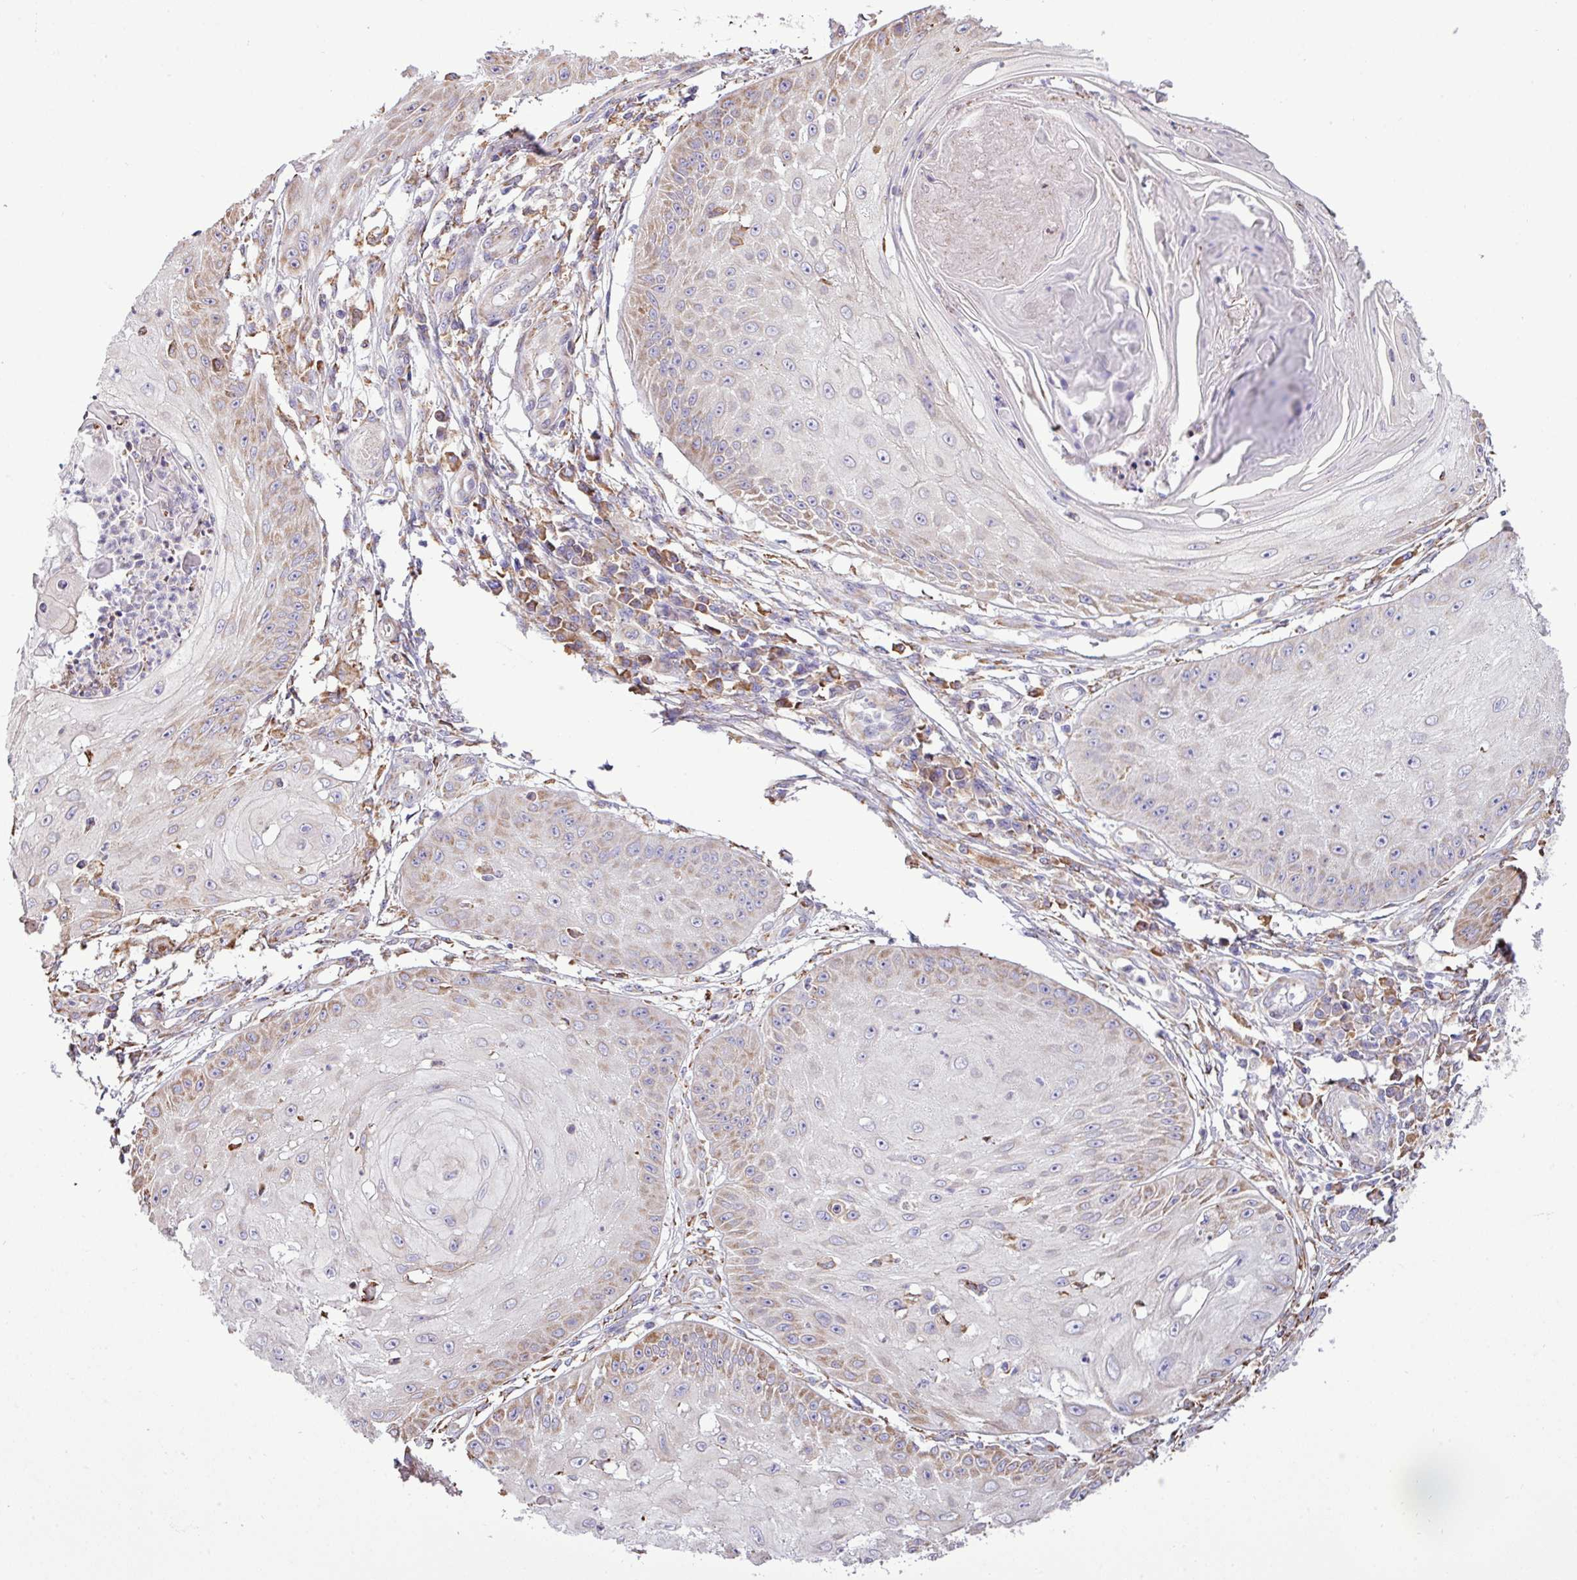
{"staining": {"intensity": "weak", "quantity": "25%-75%", "location": "cytoplasmic/membranous"}, "tissue": "skin cancer", "cell_type": "Tumor cells", "image_type": "cancer", "snomed": [{"axis": "morphology", "description": "Squamous cell carcinoma, NOS"}, {"axis": "topography", "description": "Skin"}], "caption": "High-power microscopy captured an IHC histopathology image of skin cancer (squamous cell carcinoma), revealing weak cytoplasmic/membranous staining in approximately 25%-75% of tumor cells.", "gene": "ZSCAN5A", "patient": {"sex": "male", "age": 70}}